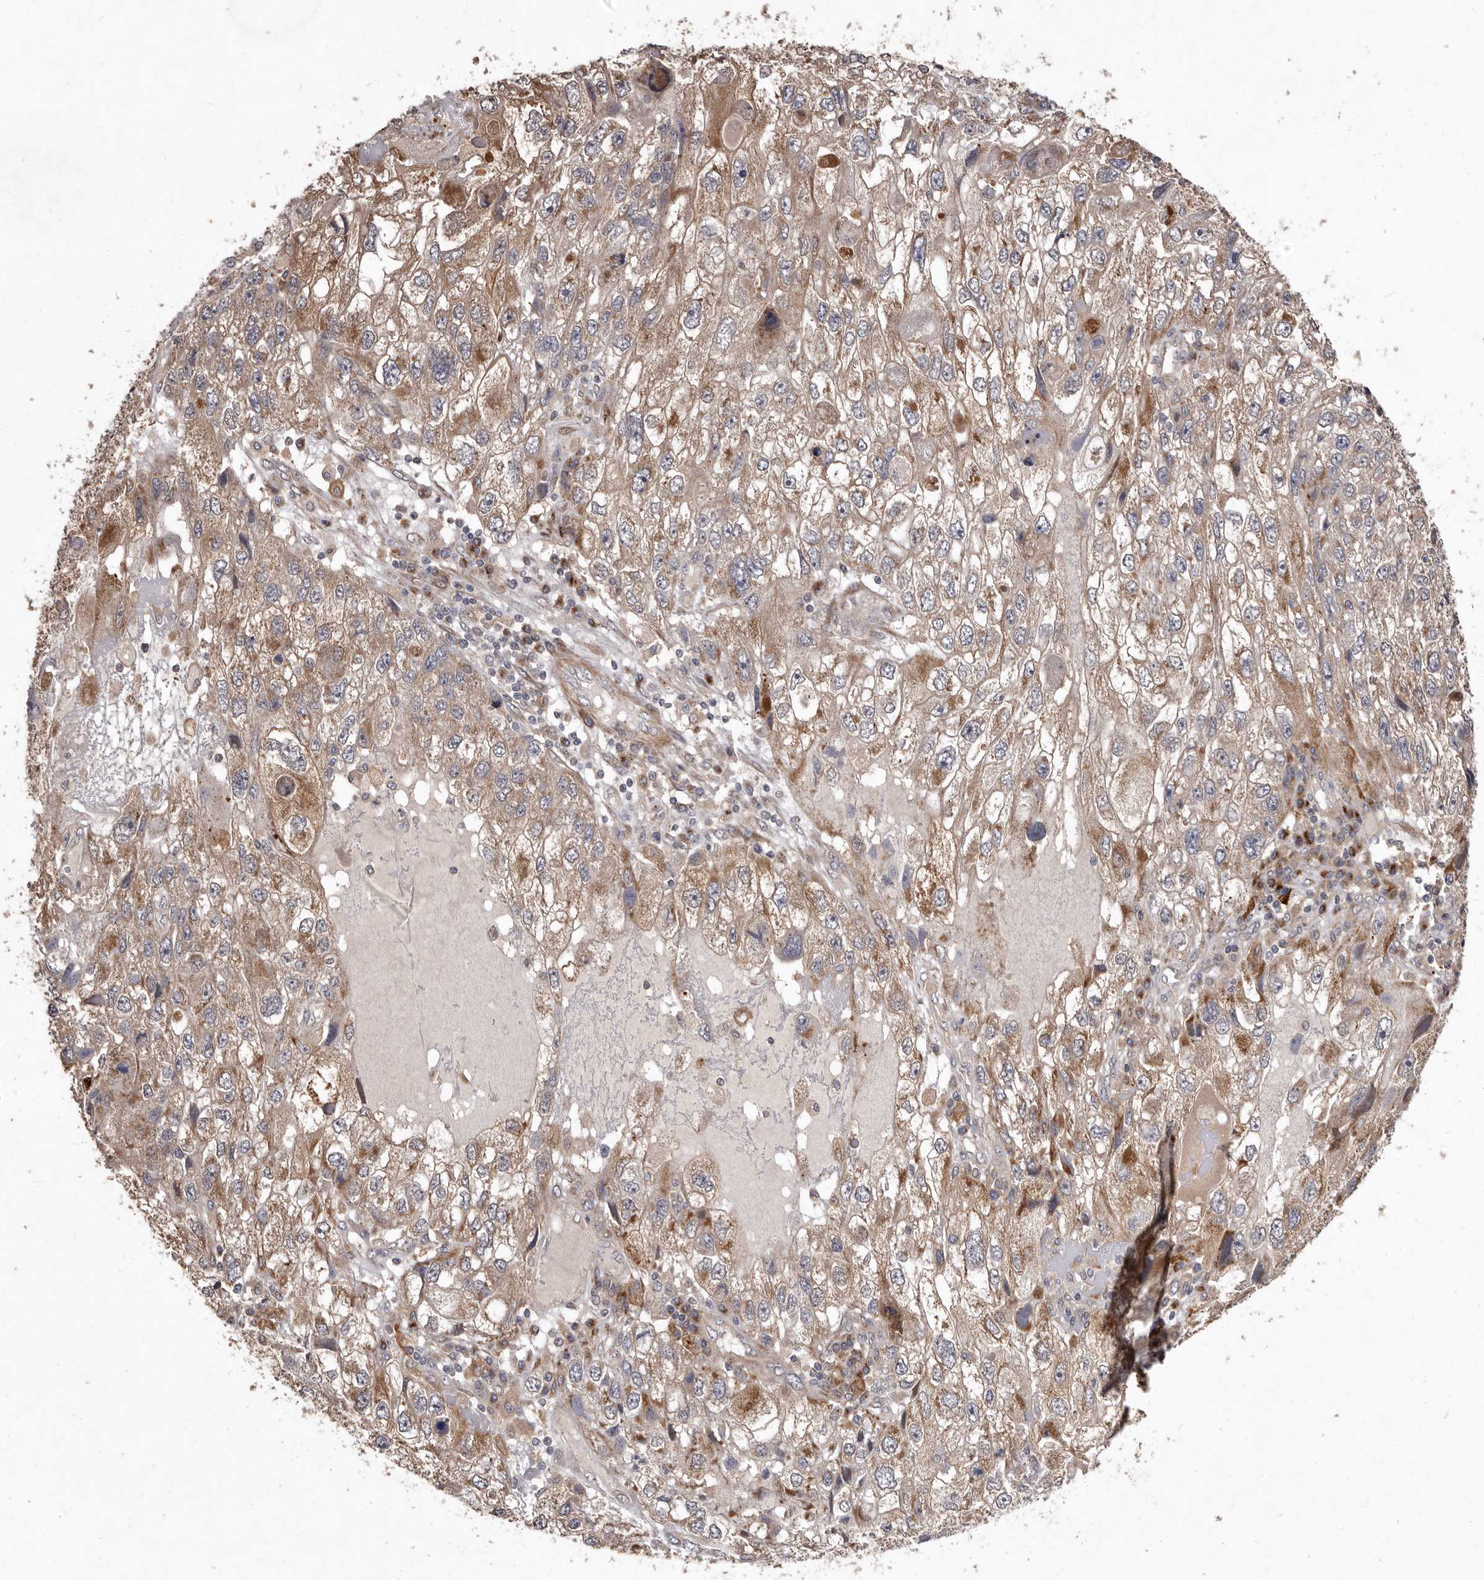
{"staining": {"intensity": "weak", "quantity": "25%-75%", "location": "cytoplasmic/membranous"}, "tissue": "endometrial cancer", "cell_type": "Tumor cells", "image_type": "cancer", "snomed": [{"axis": "morphology", "description": "Adenocarcinoma, NOS"}, {"axis": "topography", "description": "Endometrium"}], "caption": "Endometrial cancer (adenocarcinoma) stained for a protein (brown) displays weak cytoplasmic/membranous positive positivity in about 25%-75% of tumor cells.", "gene": "FLAD1", "patient": {"sex": "female", "age": 49}}